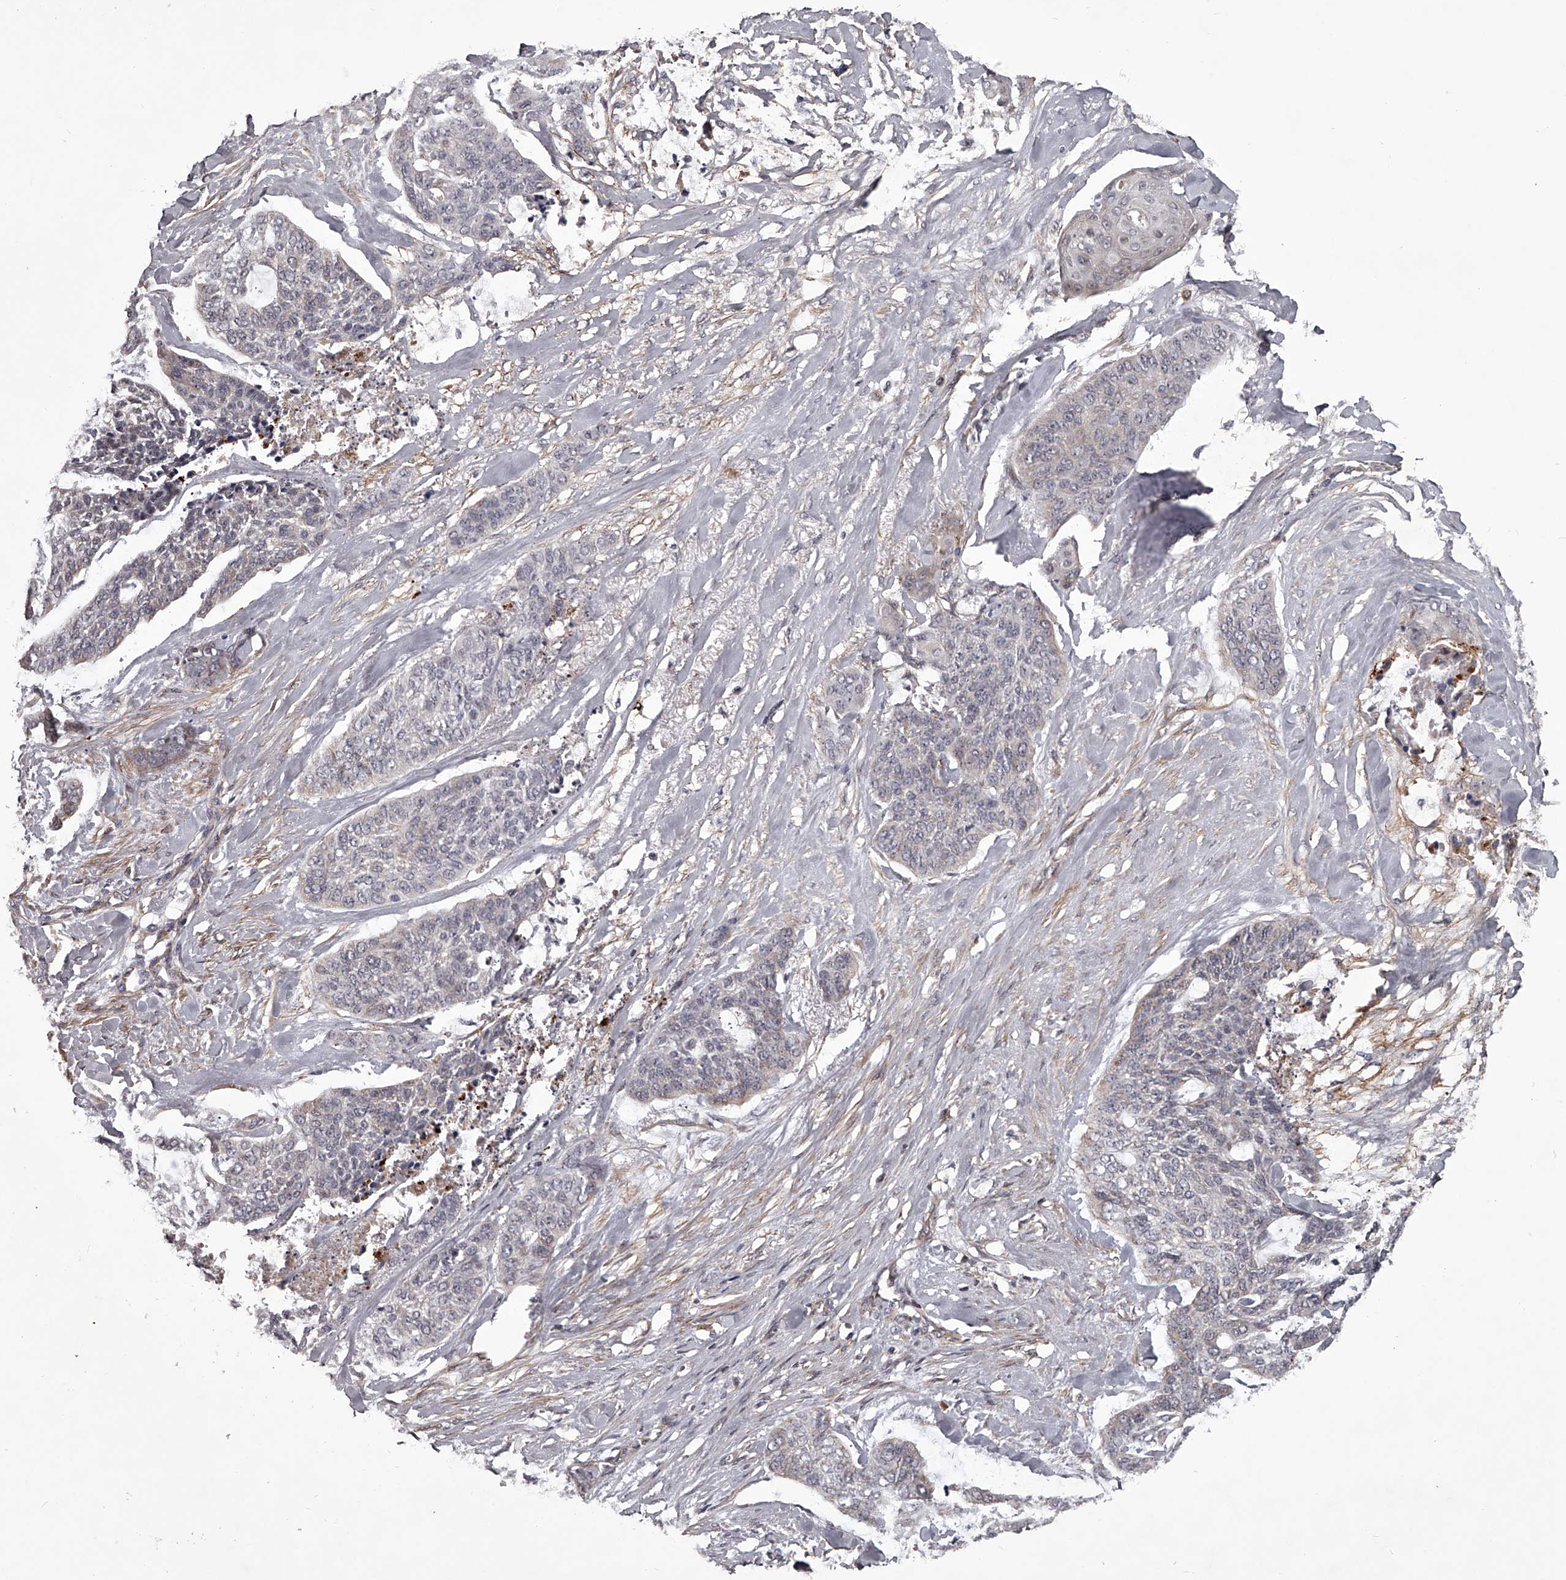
{"staining": {"intensity": "negative", "quantity": "none", "location": "none"}, "tissue": "skin cancer", "cell_type": "Tumor cells", "image_type": "cancer", "snomed": [{"axis": "morphology", "description": "Basal cell carcinoma"}, {"axis": "topography", "description": "Skin"}], "caption": "Human basal cell carcinoma (skin) stained for a protein using immunohistochemistry (IHC) displays no expression in tumor cells.", "gene": "RRP36", "patient": {"sex": "female", "age": 64}}